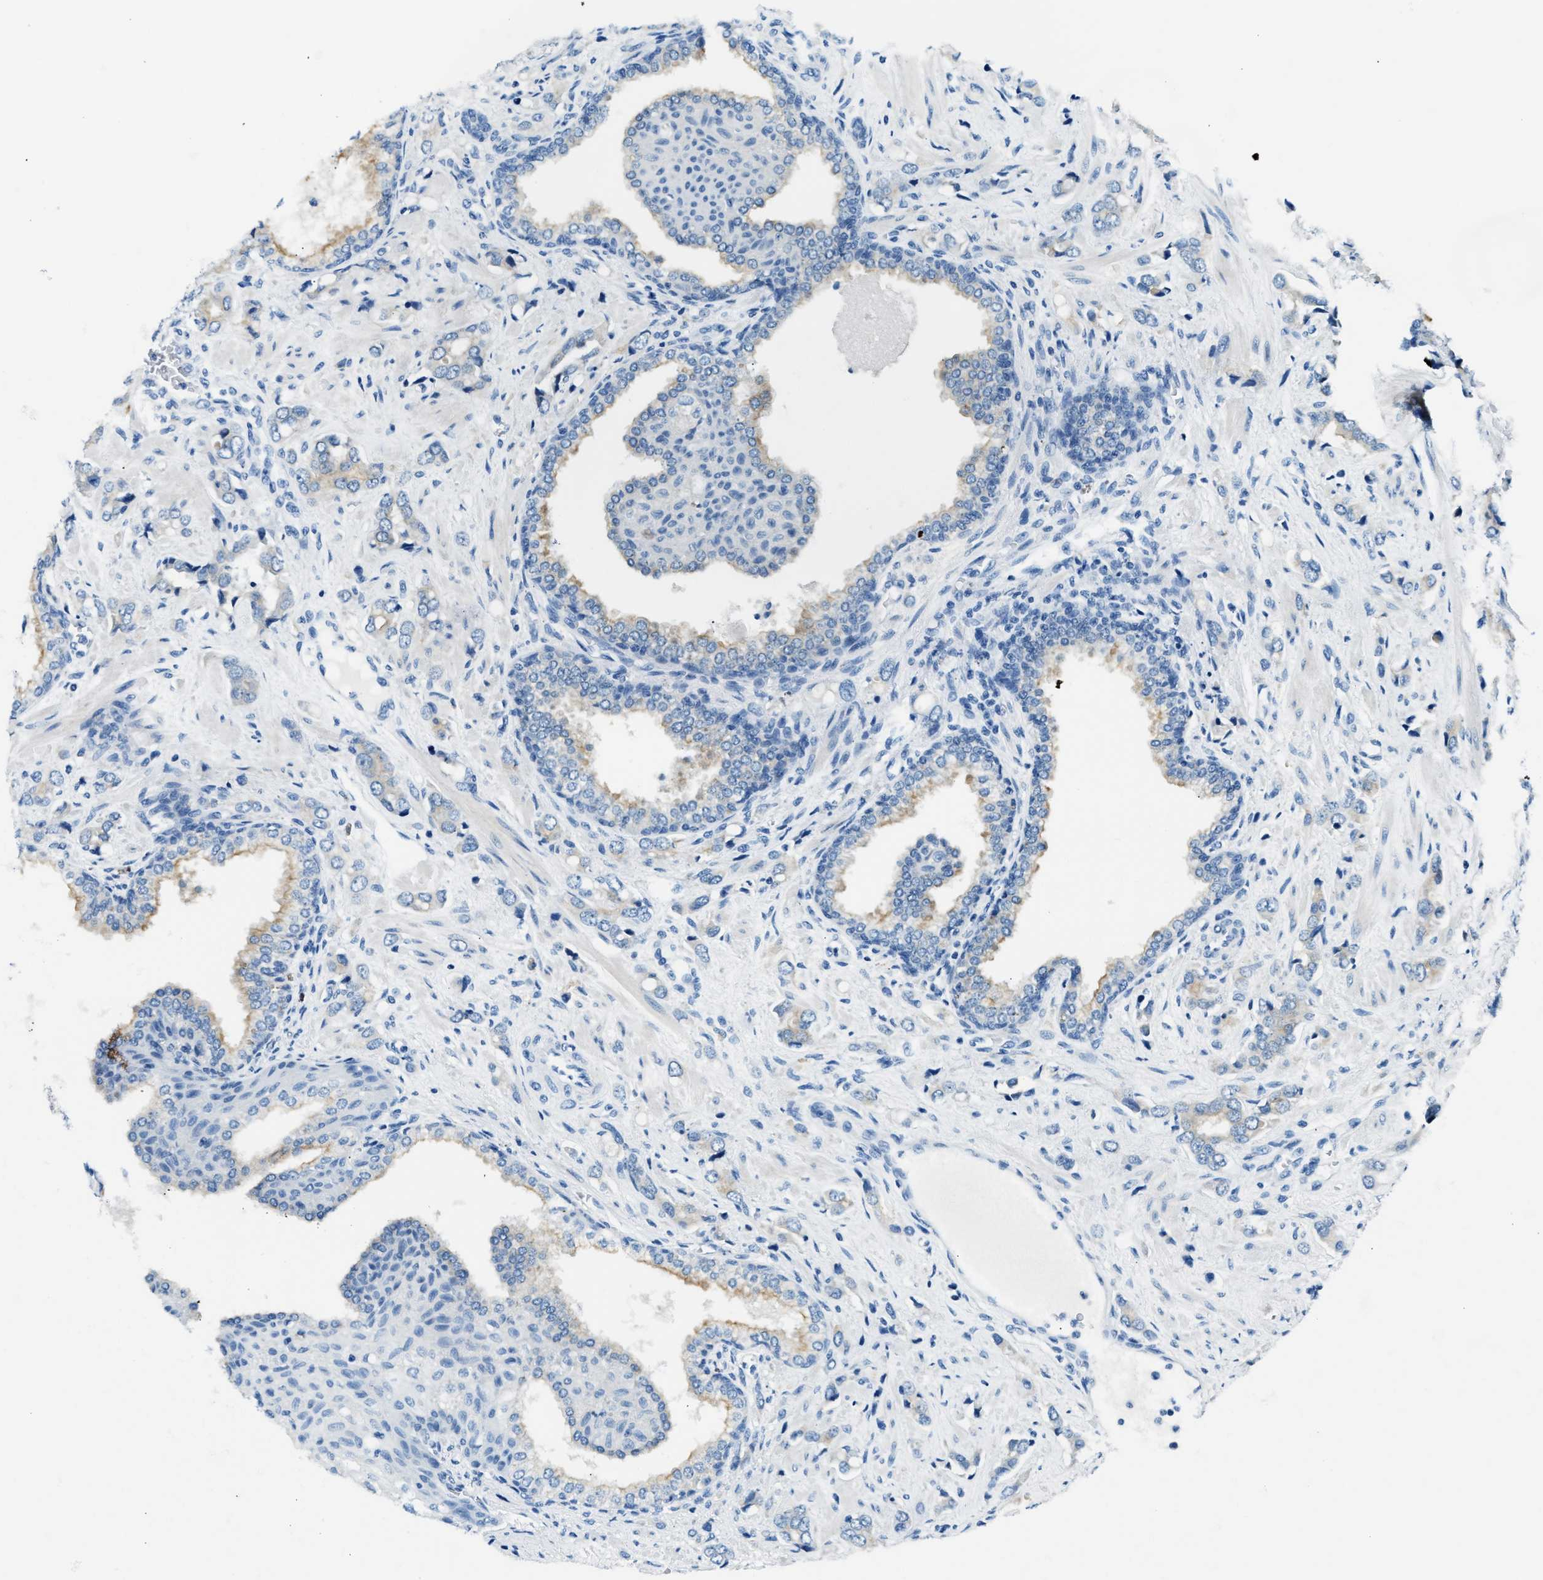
{"staining": {"intensity": "weak", "quantity": "<25%", "location": "cytoplasmic/membranous"}, "tissue": "prostate cancer", "cell_type": "Tumor cells", "image_type": "cancer", "snomed": [{"axis": "morphology", "description": "Adenocarcinoma, High grade"}, {"axis": "topography", "description": "Prostate"}], "caption": "IHC micrograph of human prostate cancer stained for a protein (brown), which shows no staining in tumor cells.", "gene": "CLDN18", "patient": {"sex": "male", "age": 52}}